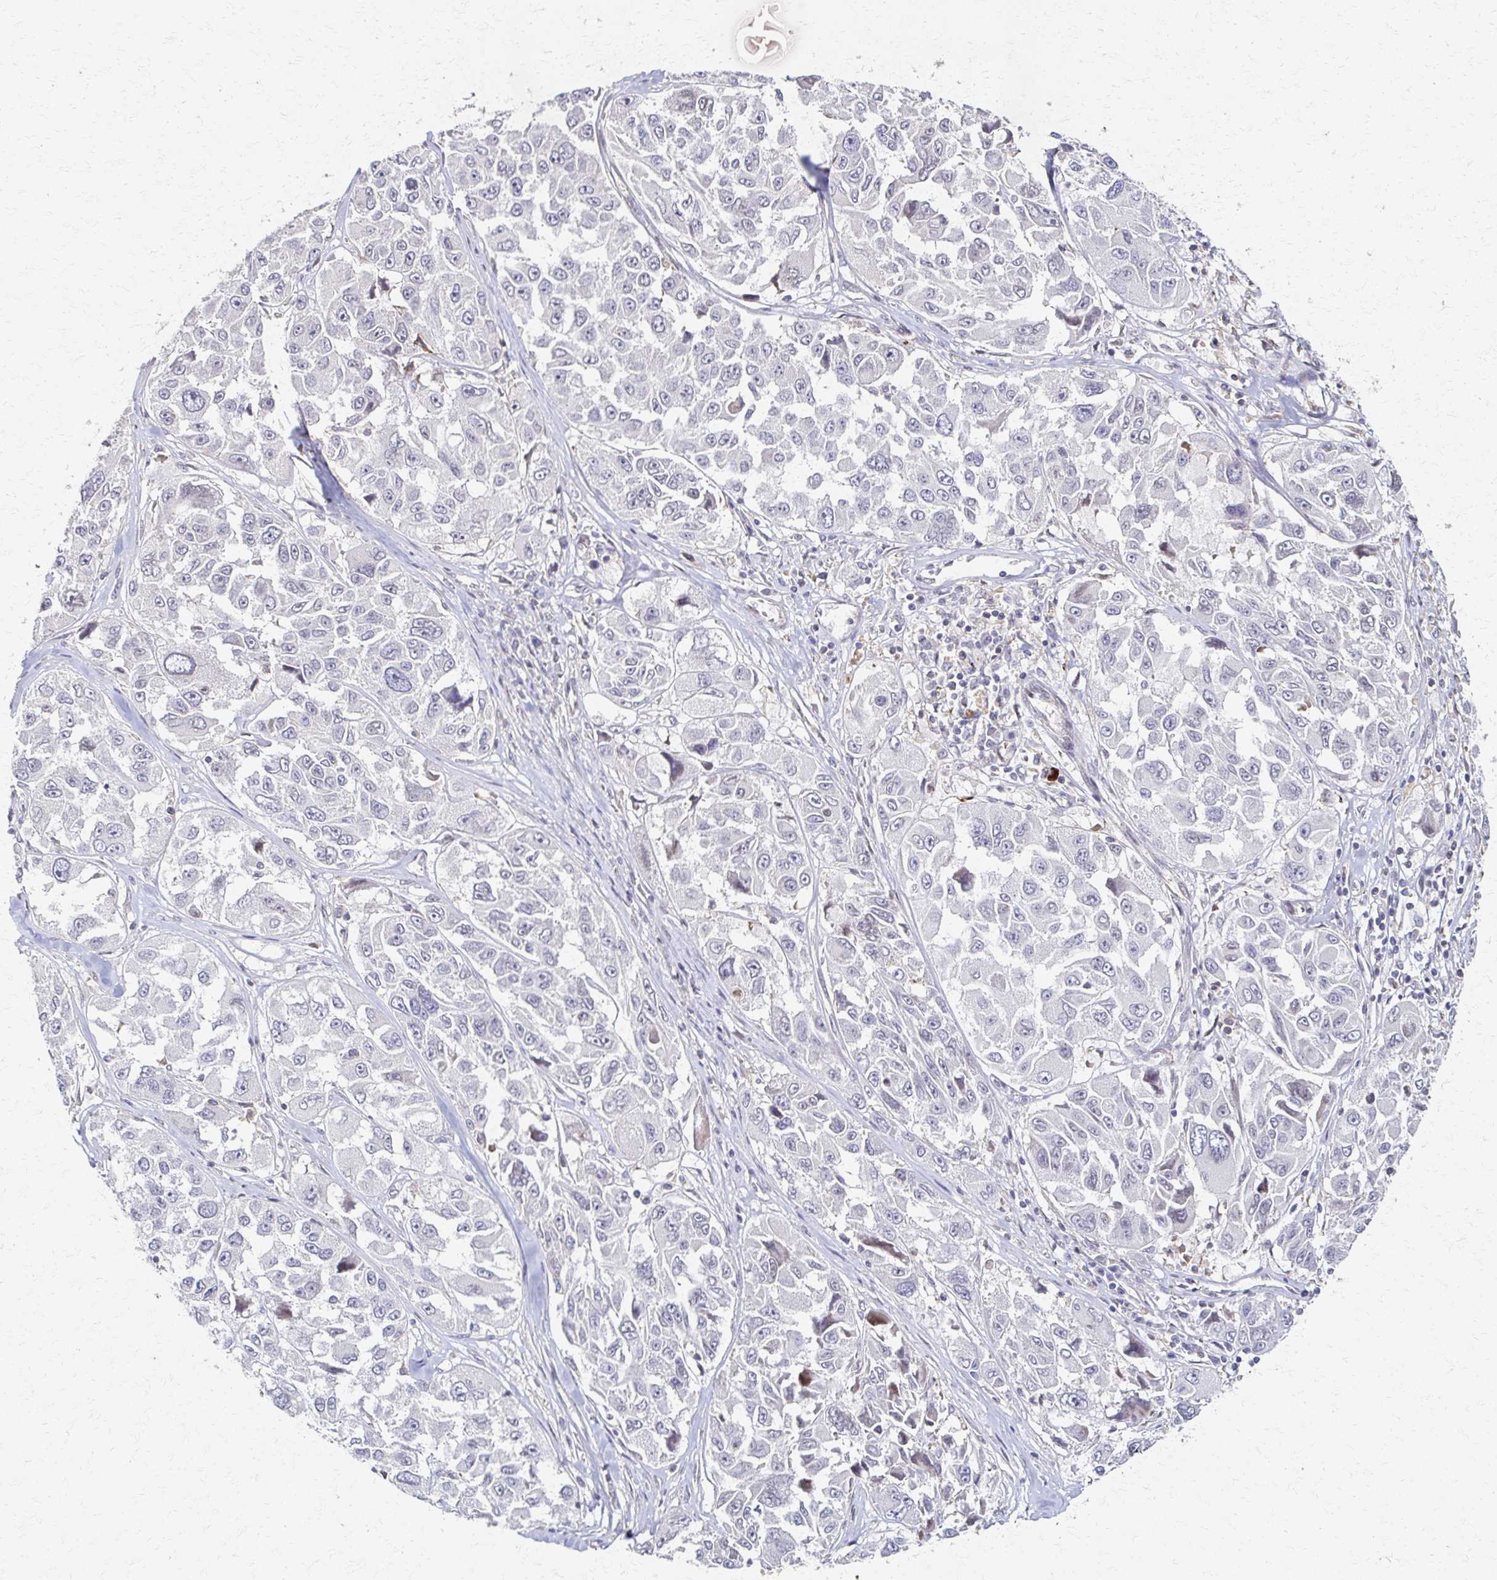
{"staining": {"intensity": "negative", "quantity": "none", "location": "none"}, "tissue": "melanoma", "cell_type": "Tumor cells", "image_type": "cancer", "snomed": [{"axis": "morphology", "description": "Malignant melanoma, NOS"}, {"axis": "topography", "description": "Skin"}], "caption": "Immunohistochemistry (IHC) histopathology image of neoplastic tissue: melanoma stained with DAB exhibits no significant protein expression in tumor cells.", "gene": "EOLA2", "patient": {"sex": "female", "age": 66}}